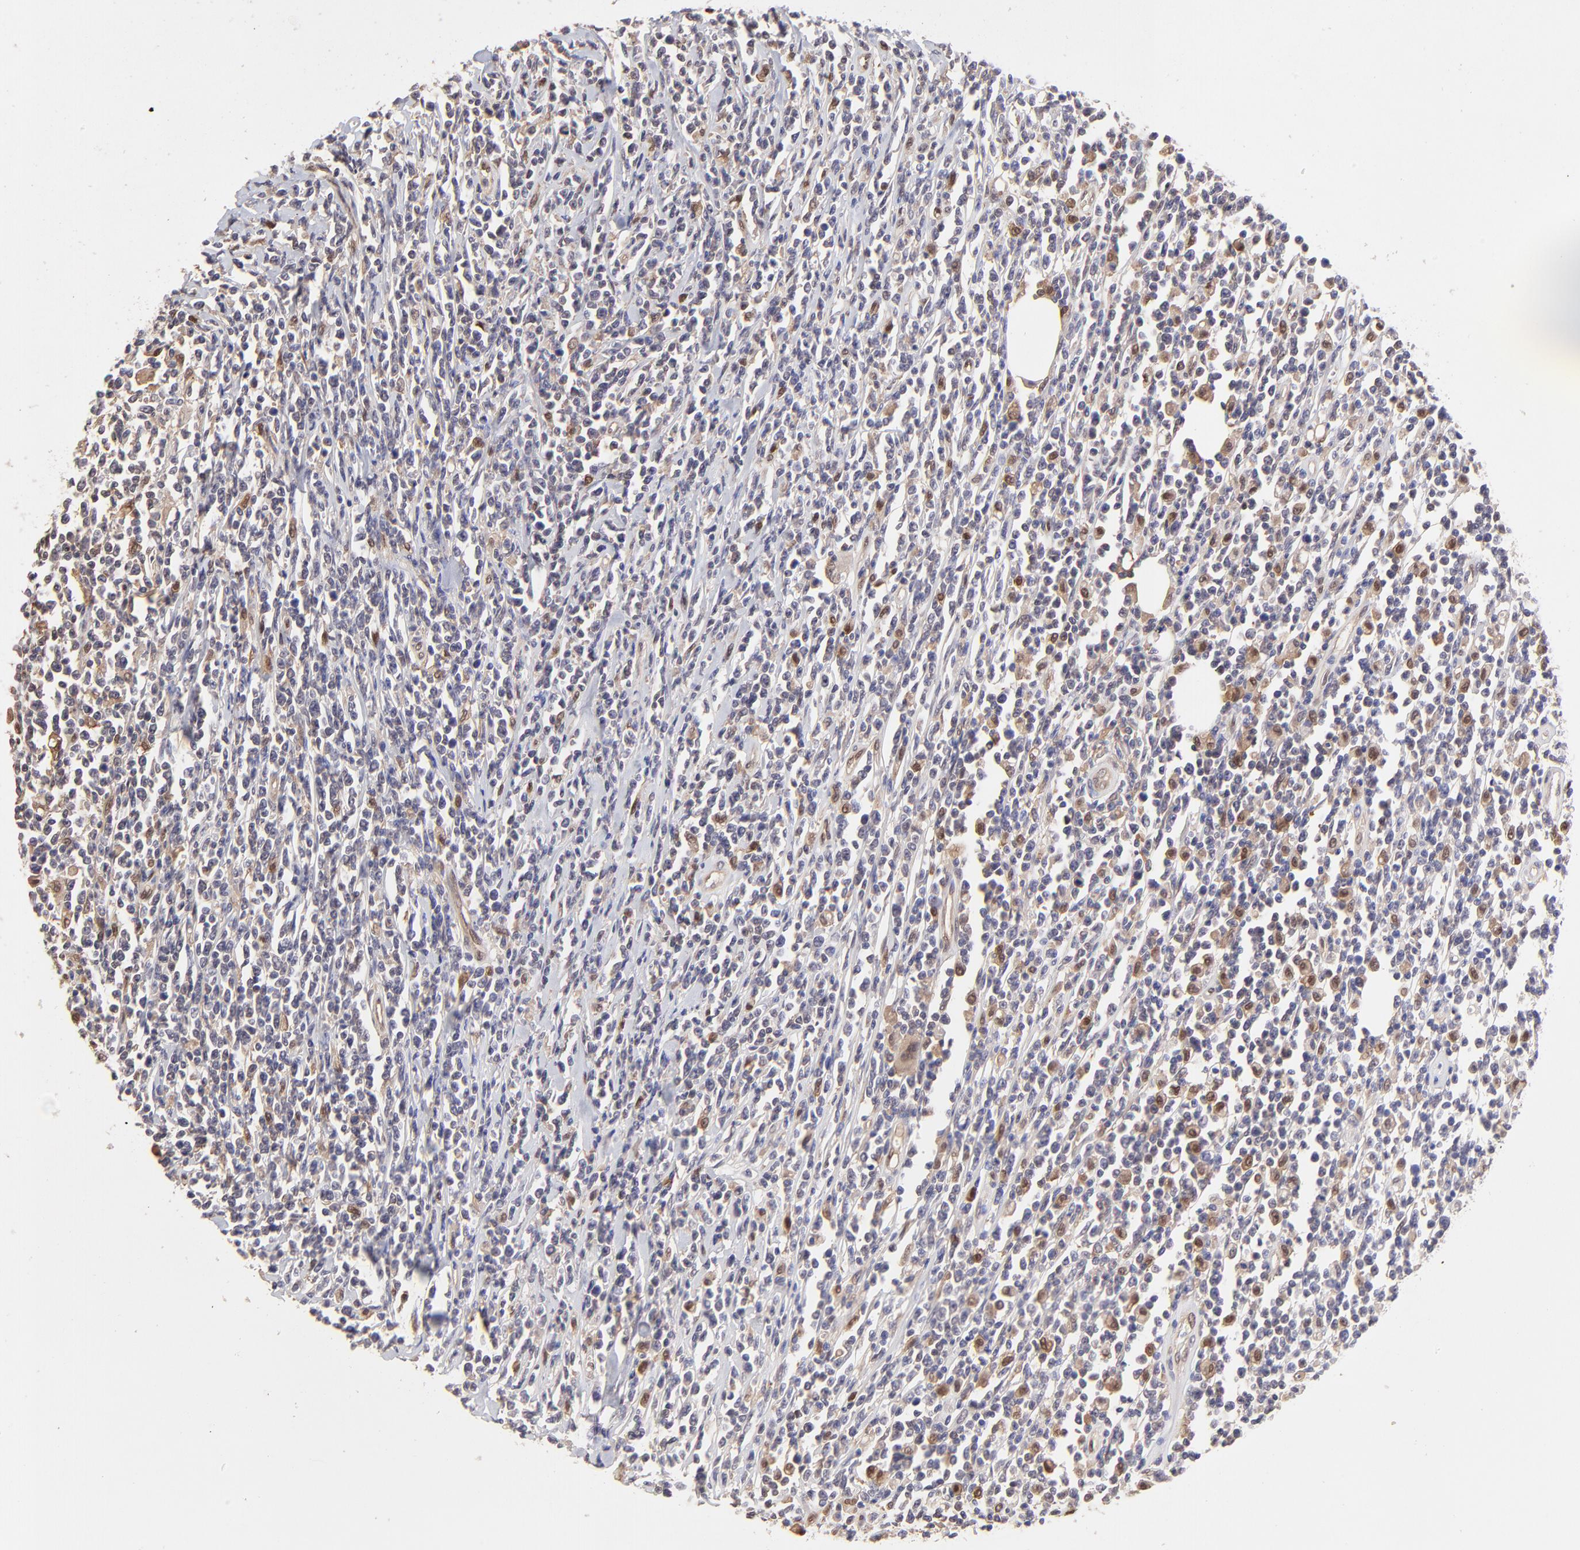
{"staining": {"intensity": "moderate", "quantity": "<25%", "location": "nuclear"}, "tissue": "lymphoma", "cell_type": "Tumor cells", "image_type": "cancer", "snomed": [{"axis": "morphology", "description": "Malignant lymphoma, non-Hodgkin's type, High grade"}, {"axis": "topography", "description": "Colon"}], "caption": "A photomicrograph of malignant lymphoma, non-Hodgkin's type (high-grade) stained for a protein shows moderate nuclear brown staining in tumor cells. The protein of interest is stained brown, and the nuclei are stained in blue (DAB IHC with brightfield microscopy, high magnification).", "gene": "HYAL1", "patient": {"sex": "male", "age": 82}}